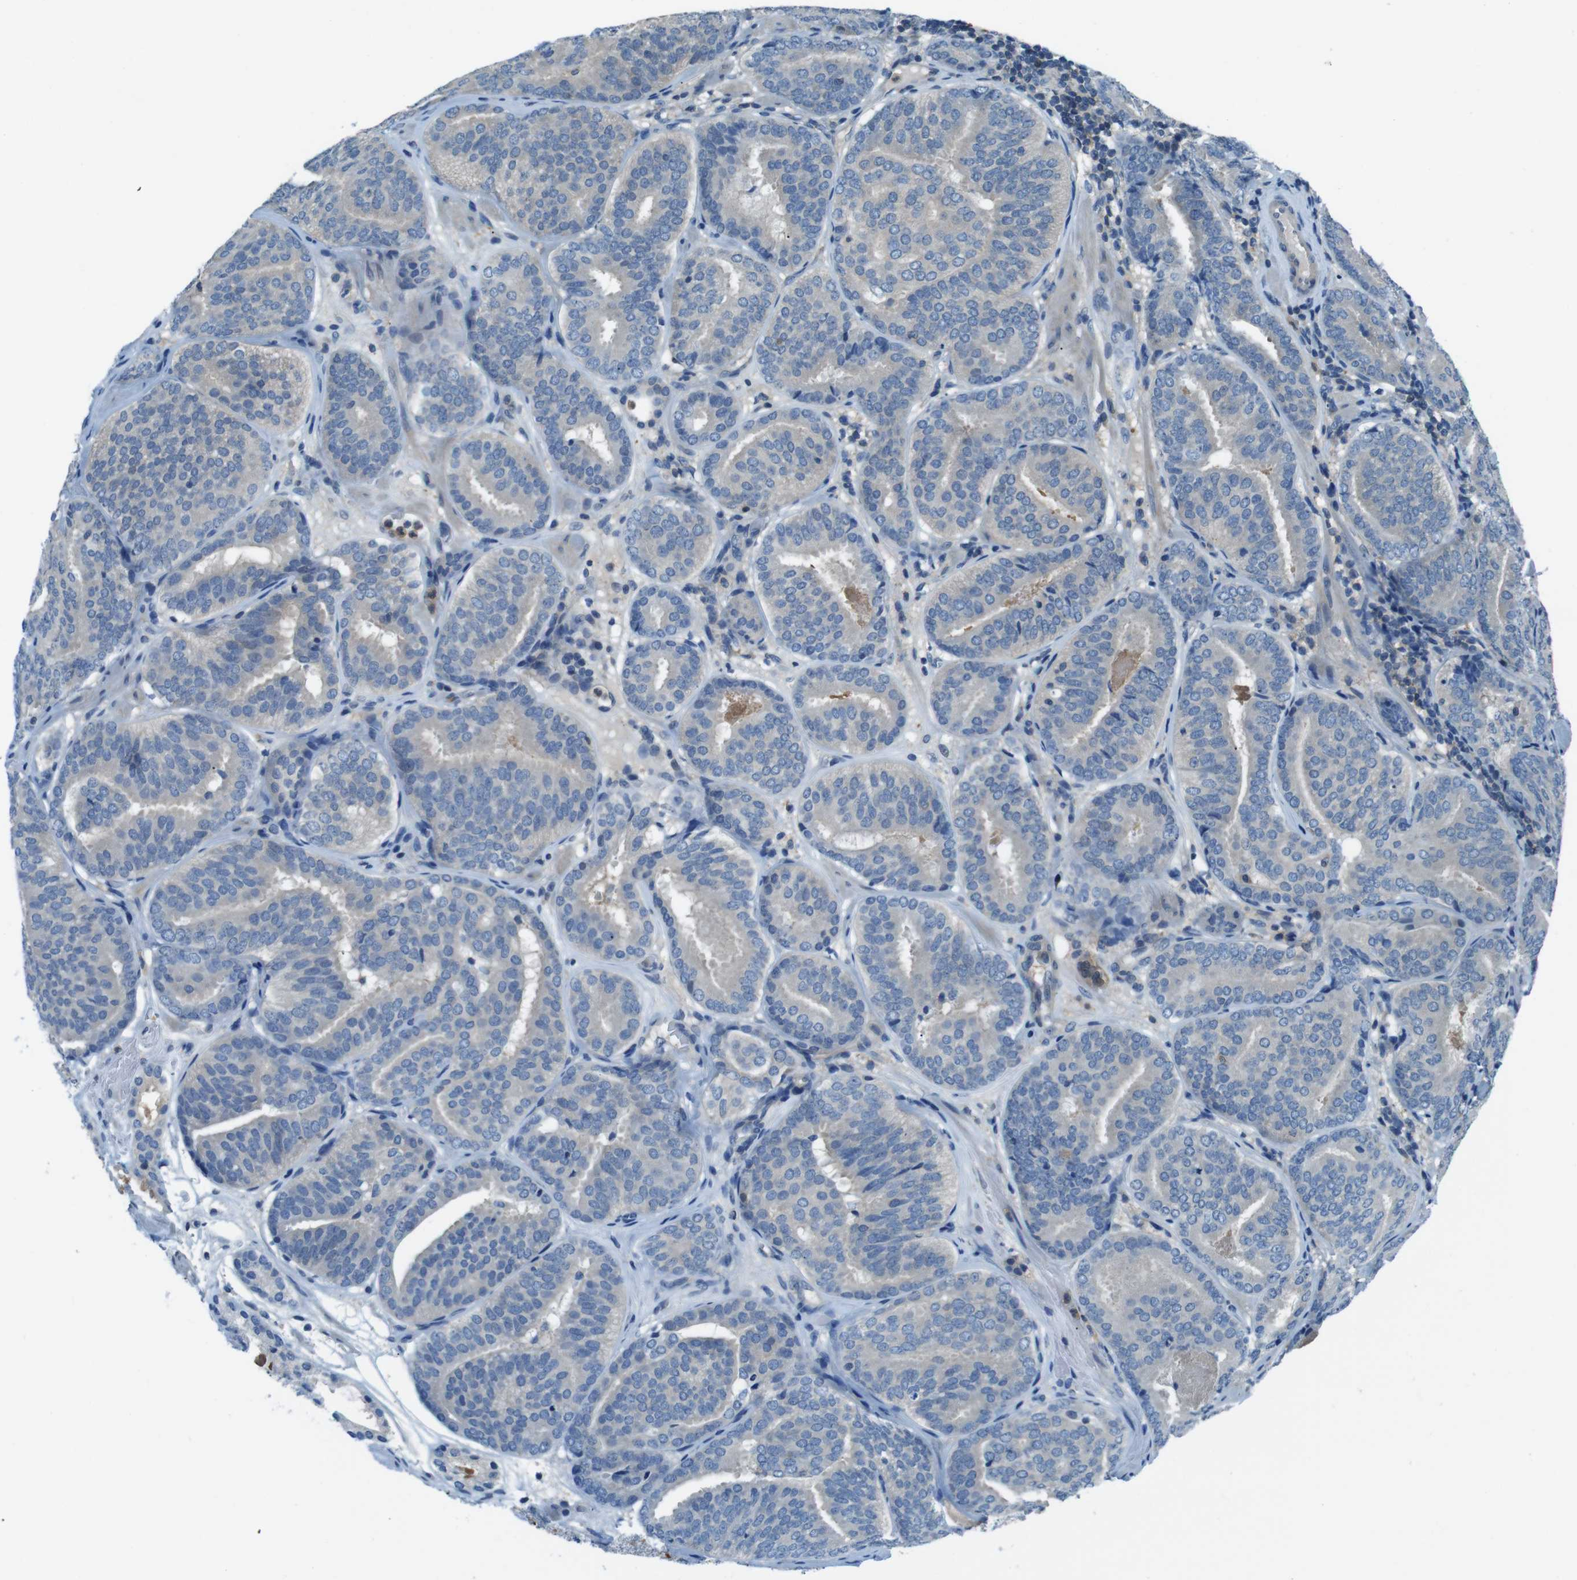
{"staining": {"intensity": "negative", "quantity": "none", "location": "none"}, "tissue": "prostate cancer", "cell_type": "Tumor cells", "image_type": "cancer", "snomed": [{"axis": "morphology", "description": "Adenocarcinoma, Low grade"}, {"axis": "topography", "description": "Prostate"}], "caption": "This is a micrograph of immunohistochemistry (IHC) staining of prostate adenocarcinoma (low-grade), which shows no expression in tumor cells.", "gene": "NANOS2", "patient": {"sex": "male", "age": 69}}